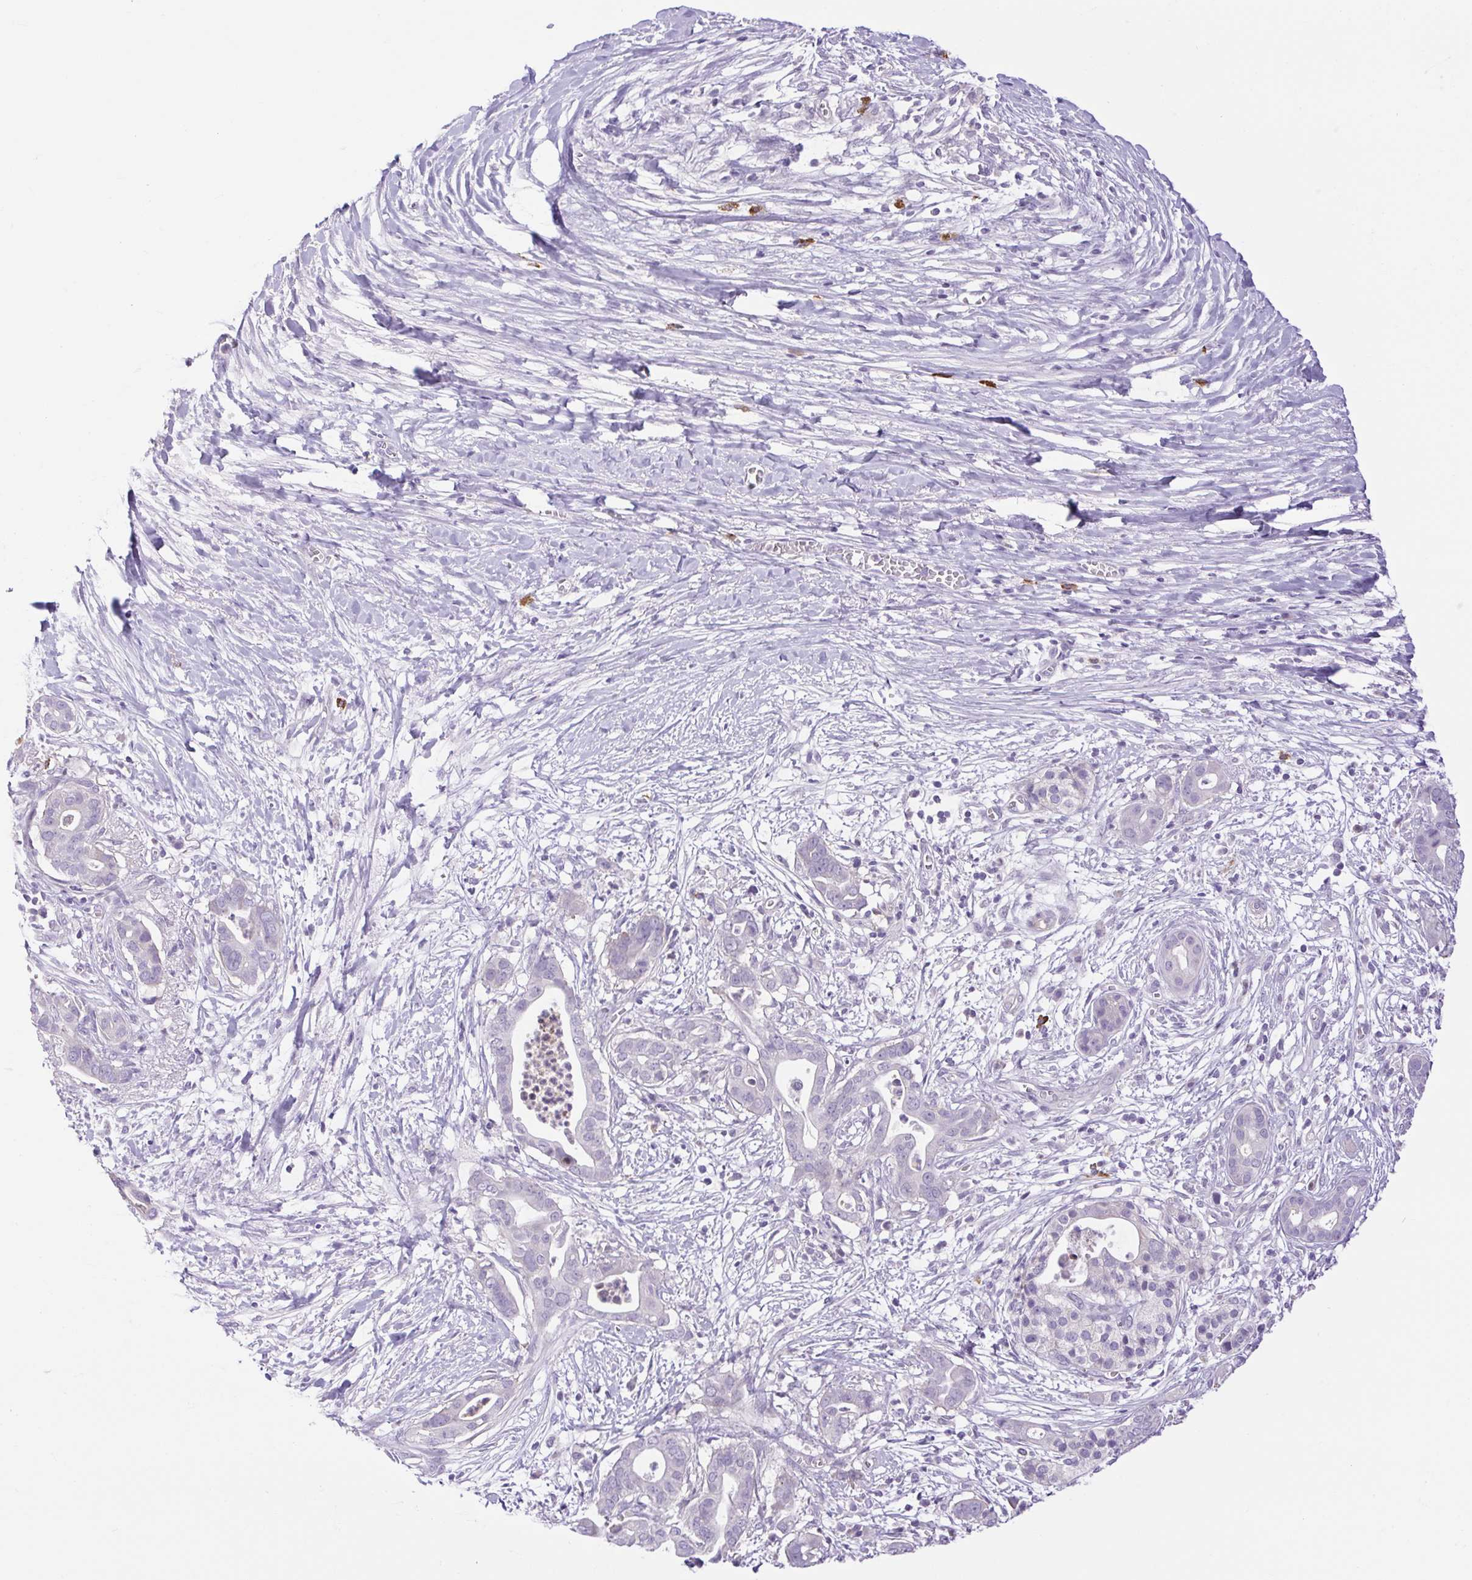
{"staining": {"intensity": "negative", "quantity": "none", "location": "none"}, "tissue": "pancreatic cancer", "cell_type": "Tumor cells", "image_type": "cancer", "snomed": [{"axis": "morphology", "description": "Adenocarcinoma, NOS"}, {"axis": "topography", "description": "Pancreas"}], "caption": "Pancreatic cancer stained for a protein using immunohistochemistry demonstrates no expression tumor cells.", "gene": "FAM177B", "patient": {"sex": "male", "age": 61}}